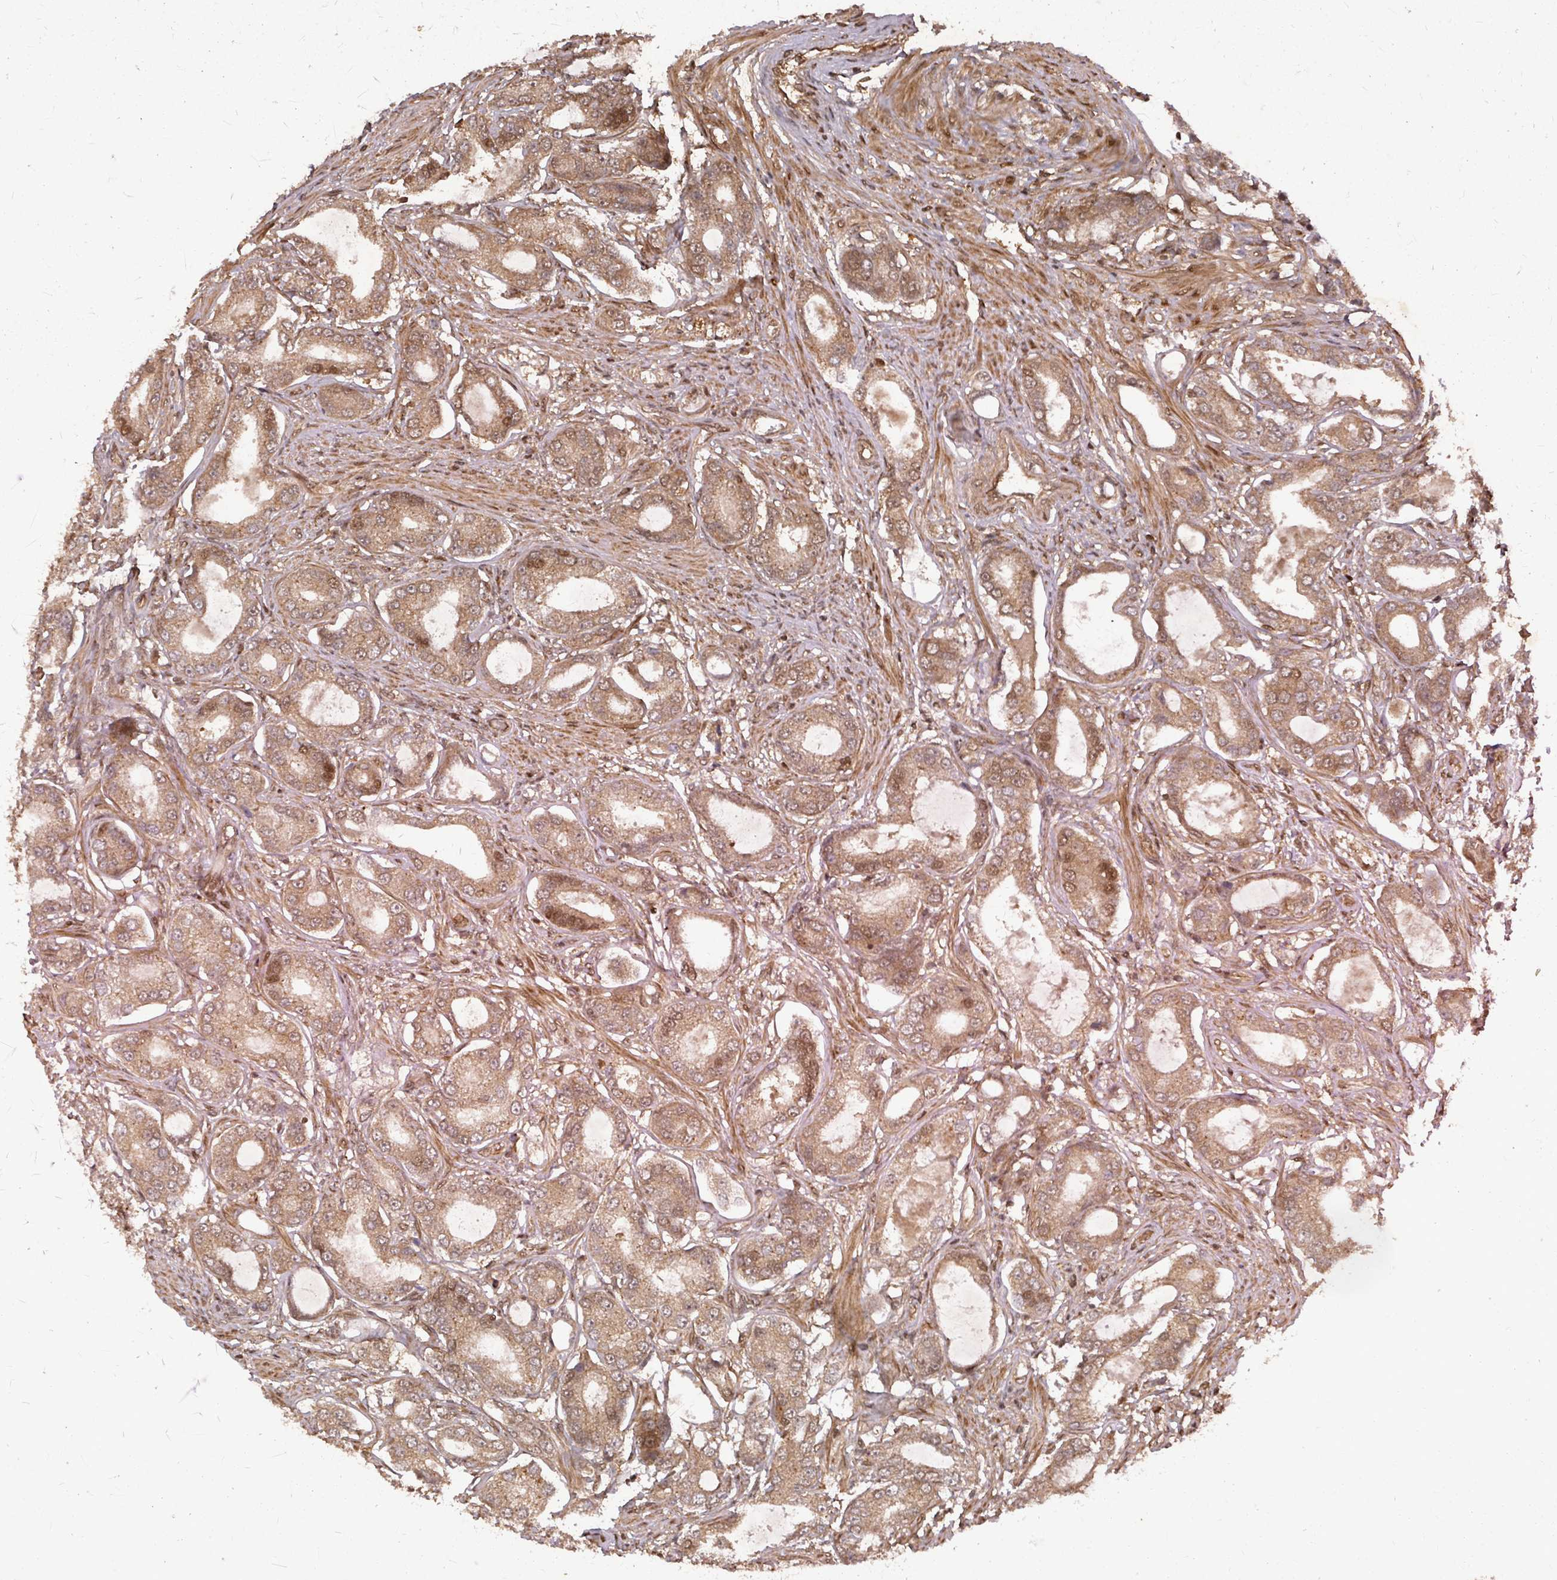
{"staining": {"intensity": "moderate", "quantity": ">75%", "location": "cytoplasmic/membranous,nuclear"}, "tissue": "prostate cancer", "cell_type": "Tumor cells", "image_type": "cancer", "snomed": [{"axis": "morphology", "description": "Adenocarcinoma, High grade"}, {"axis": "topography", "description": "Prostate"}], "caption": "Immunohistochemical staining of human prostate cancer exhibits medium levels of moderate cytoplasmic/membranous and nuclear positivity in approximately >75% of tumor cells.", "gene": "KDM4E", "patient": {"sex": "male", "age": 69}}